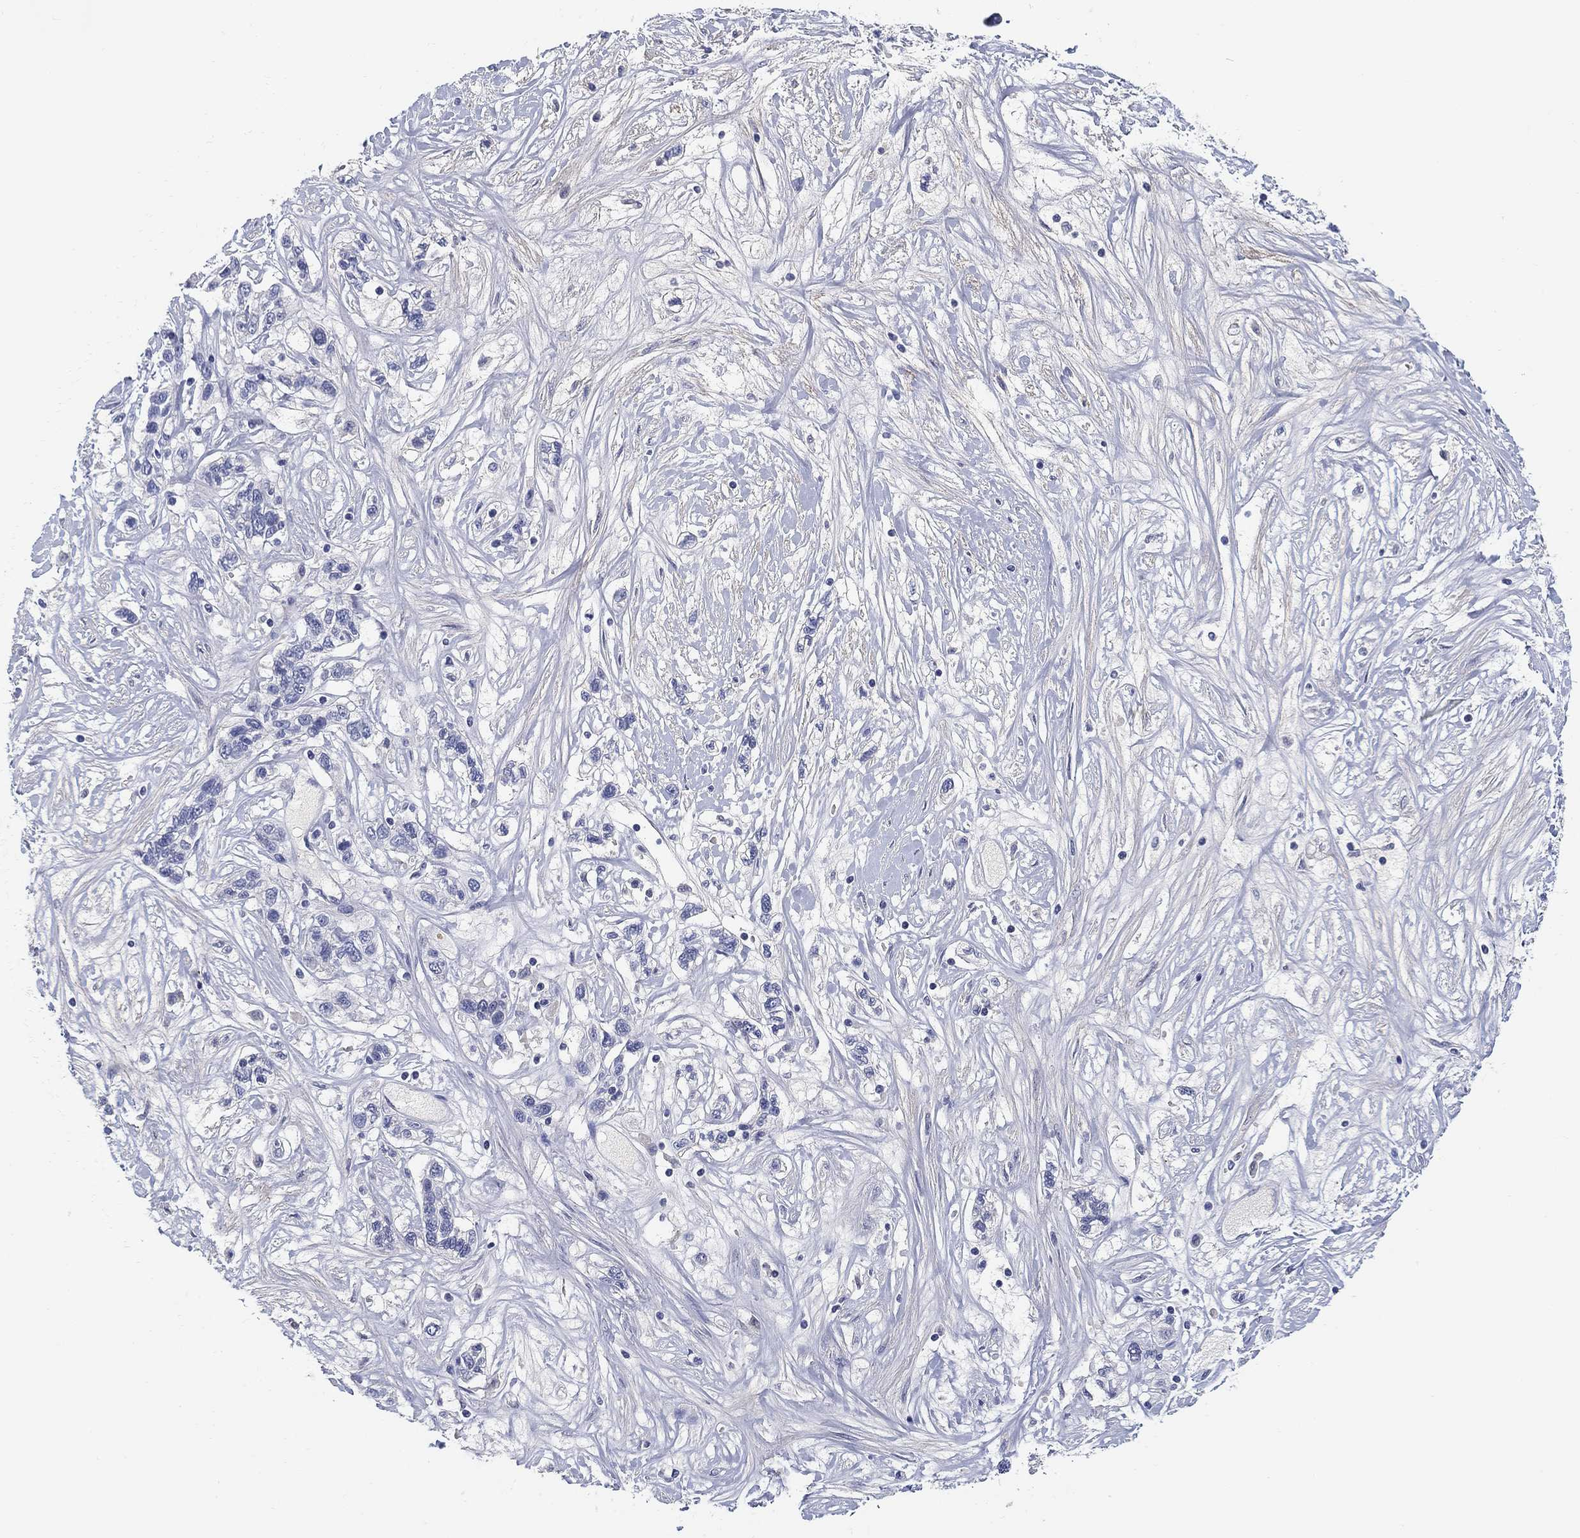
{"staining": {"intensity": "weak", "quantity": "25%-75%", "location": "cytoplasmic/membranous"}, "tissue": "liver cancer", "cell_type": "Tumor cells", "image_type": "cancer", "snomed": [{"axis": "morphology", "description": "Adenocarcinoma, NOS"}, {"axis": "morphology", "description": "Cholangiocarcinoma"}, {"axis": "topography", "description": "Liver"}], "caption": "Brown immunohistochemical staining in liver cancer demonstrates weak cytoplasmic/membranous positivity in approximately 25%-75% of tumor cells.", "gene": "CLUL1", "patient": {"sex": "male", "age": 64}}